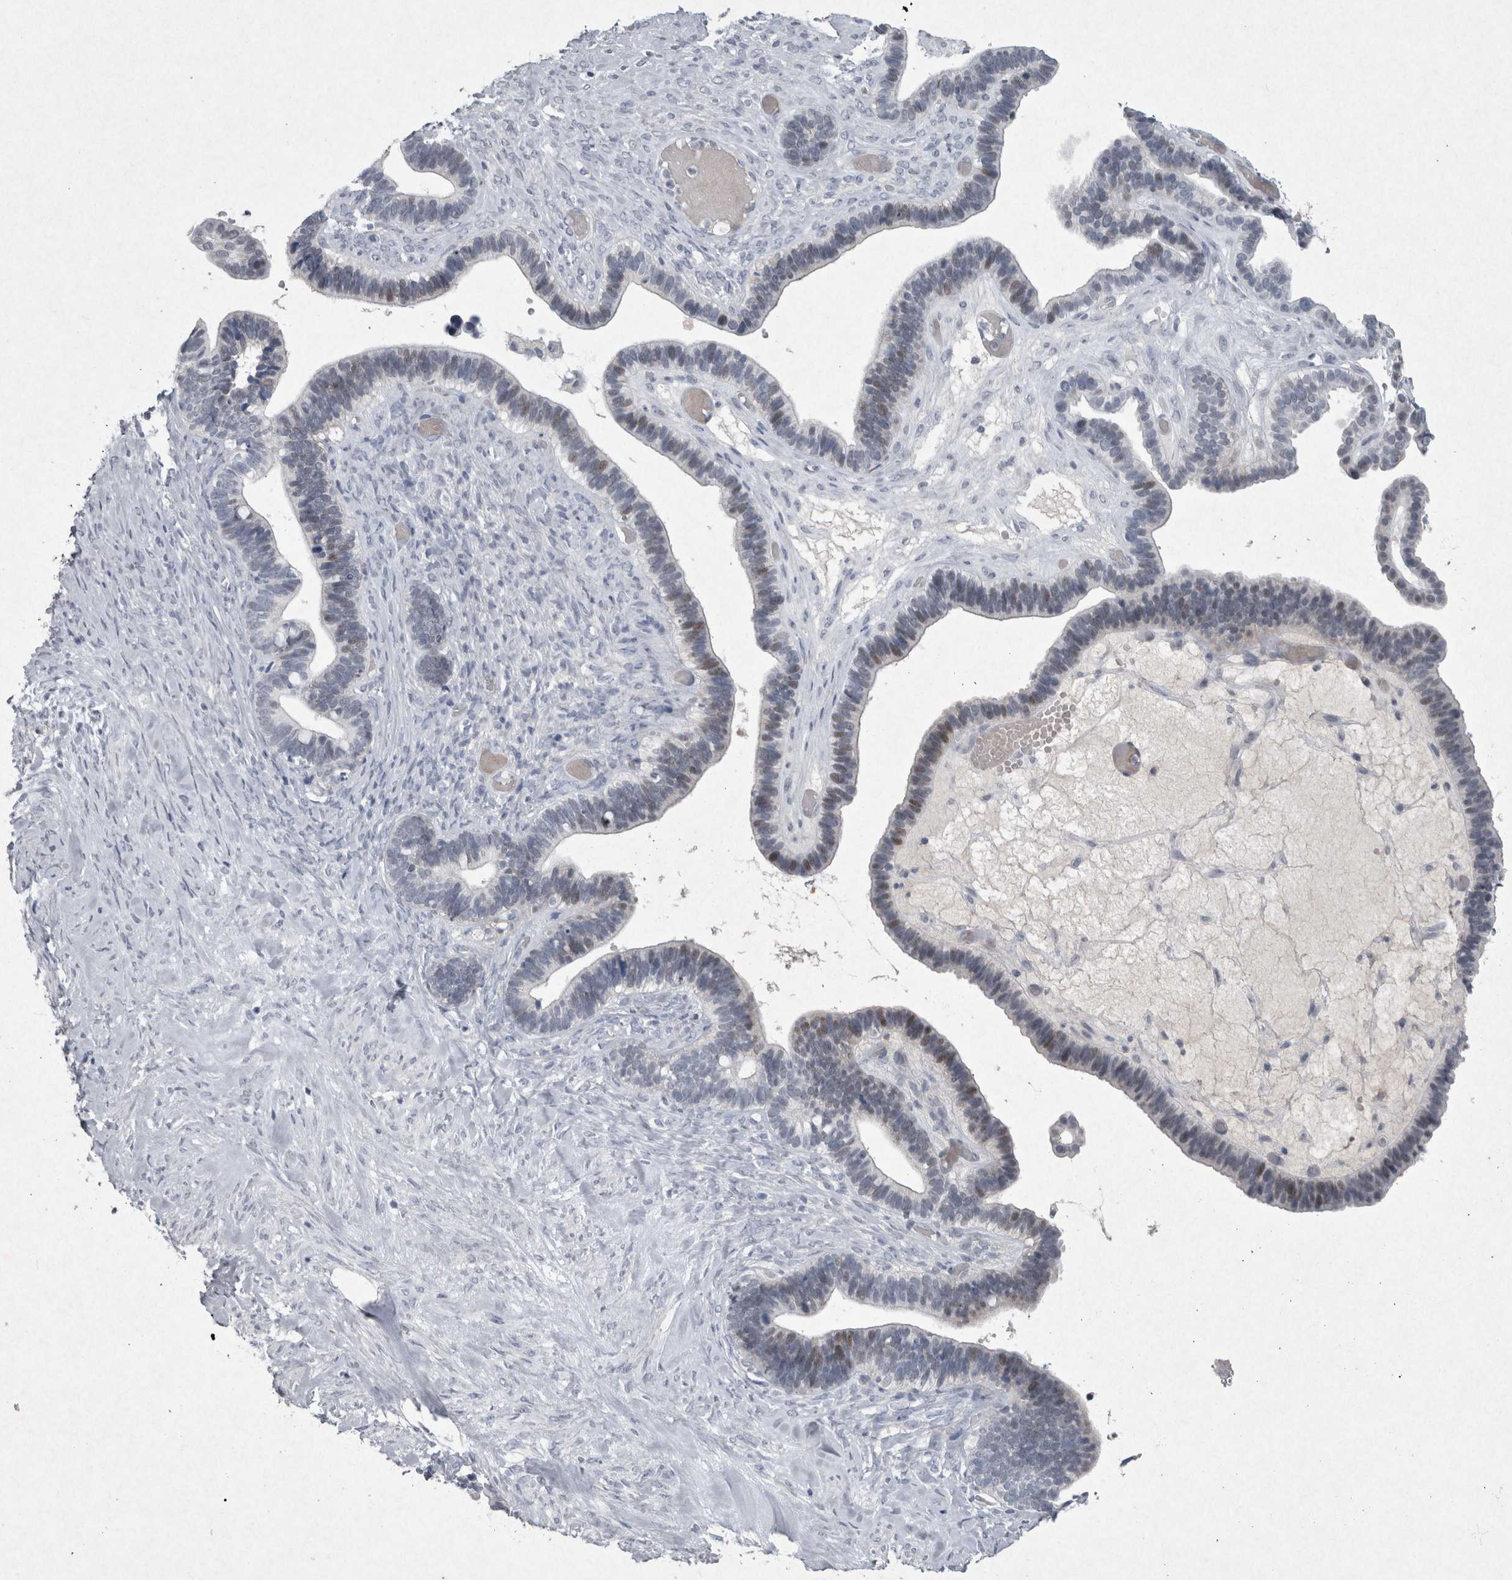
{"staining": {"intensity": "weak", "quantity": "<25%", "location": "nuclear"}, "tissue": "ovarian cancer", "cell_type": "Tumor cells", "image_type": "cancer", "snomed": [{"axis": "morphology", "description": "Cystadenocarcinoma, serous, NOS"}, {"axis": "topography", "description": "Ovary"}], "caption": "There is no significant staining in tumor cells of ovarian cancer (serous cystadenocarcinoma).", "gene": "PDX1", "patient": {"sex": "female", "age": 56}}